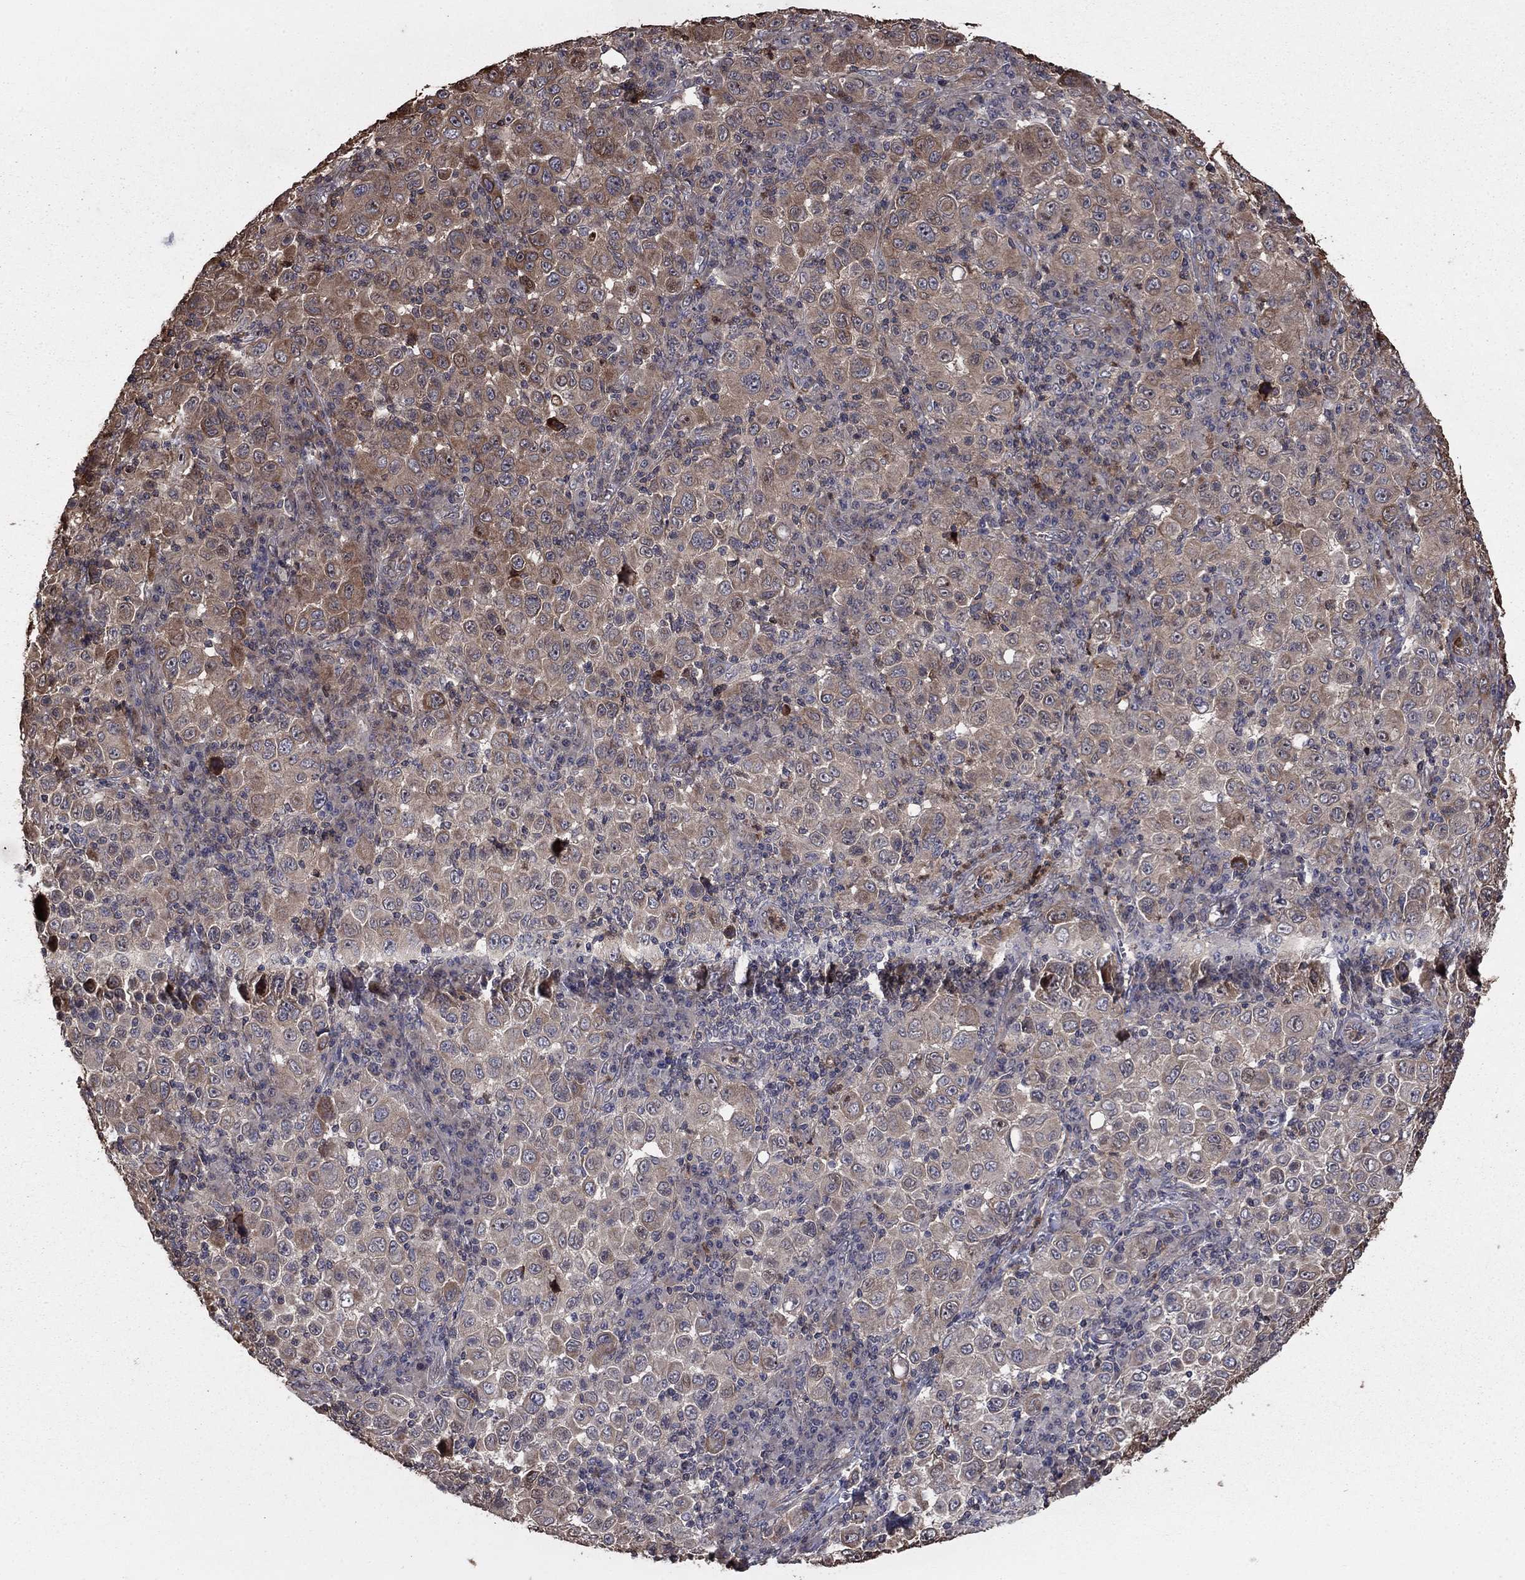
{"staining": {"intensity": "weak", "quantity": "25%-75%", "location": "cytoplasmic/membranous"}, "tissue": "melanoma", "cell_type": "Tumor cells", "image_type": "cancer", "snomed": [{"axis": "morphology", "description": "Malignant melanoma, NOS"}, {"axis": "topography", "description": "Skin"}], "caption": "The histopathology image shows a brown stain indicating the presence of a protein in the cytoplasmic/membranous of tumor cells in malignant melanoma. The staining was performed using DAB, with brown indicating positive protein expression. Nuclei are stained blue with hematoxylin.", "gene": "GYG1", "patient": {"sex": "female", "age": 57}}